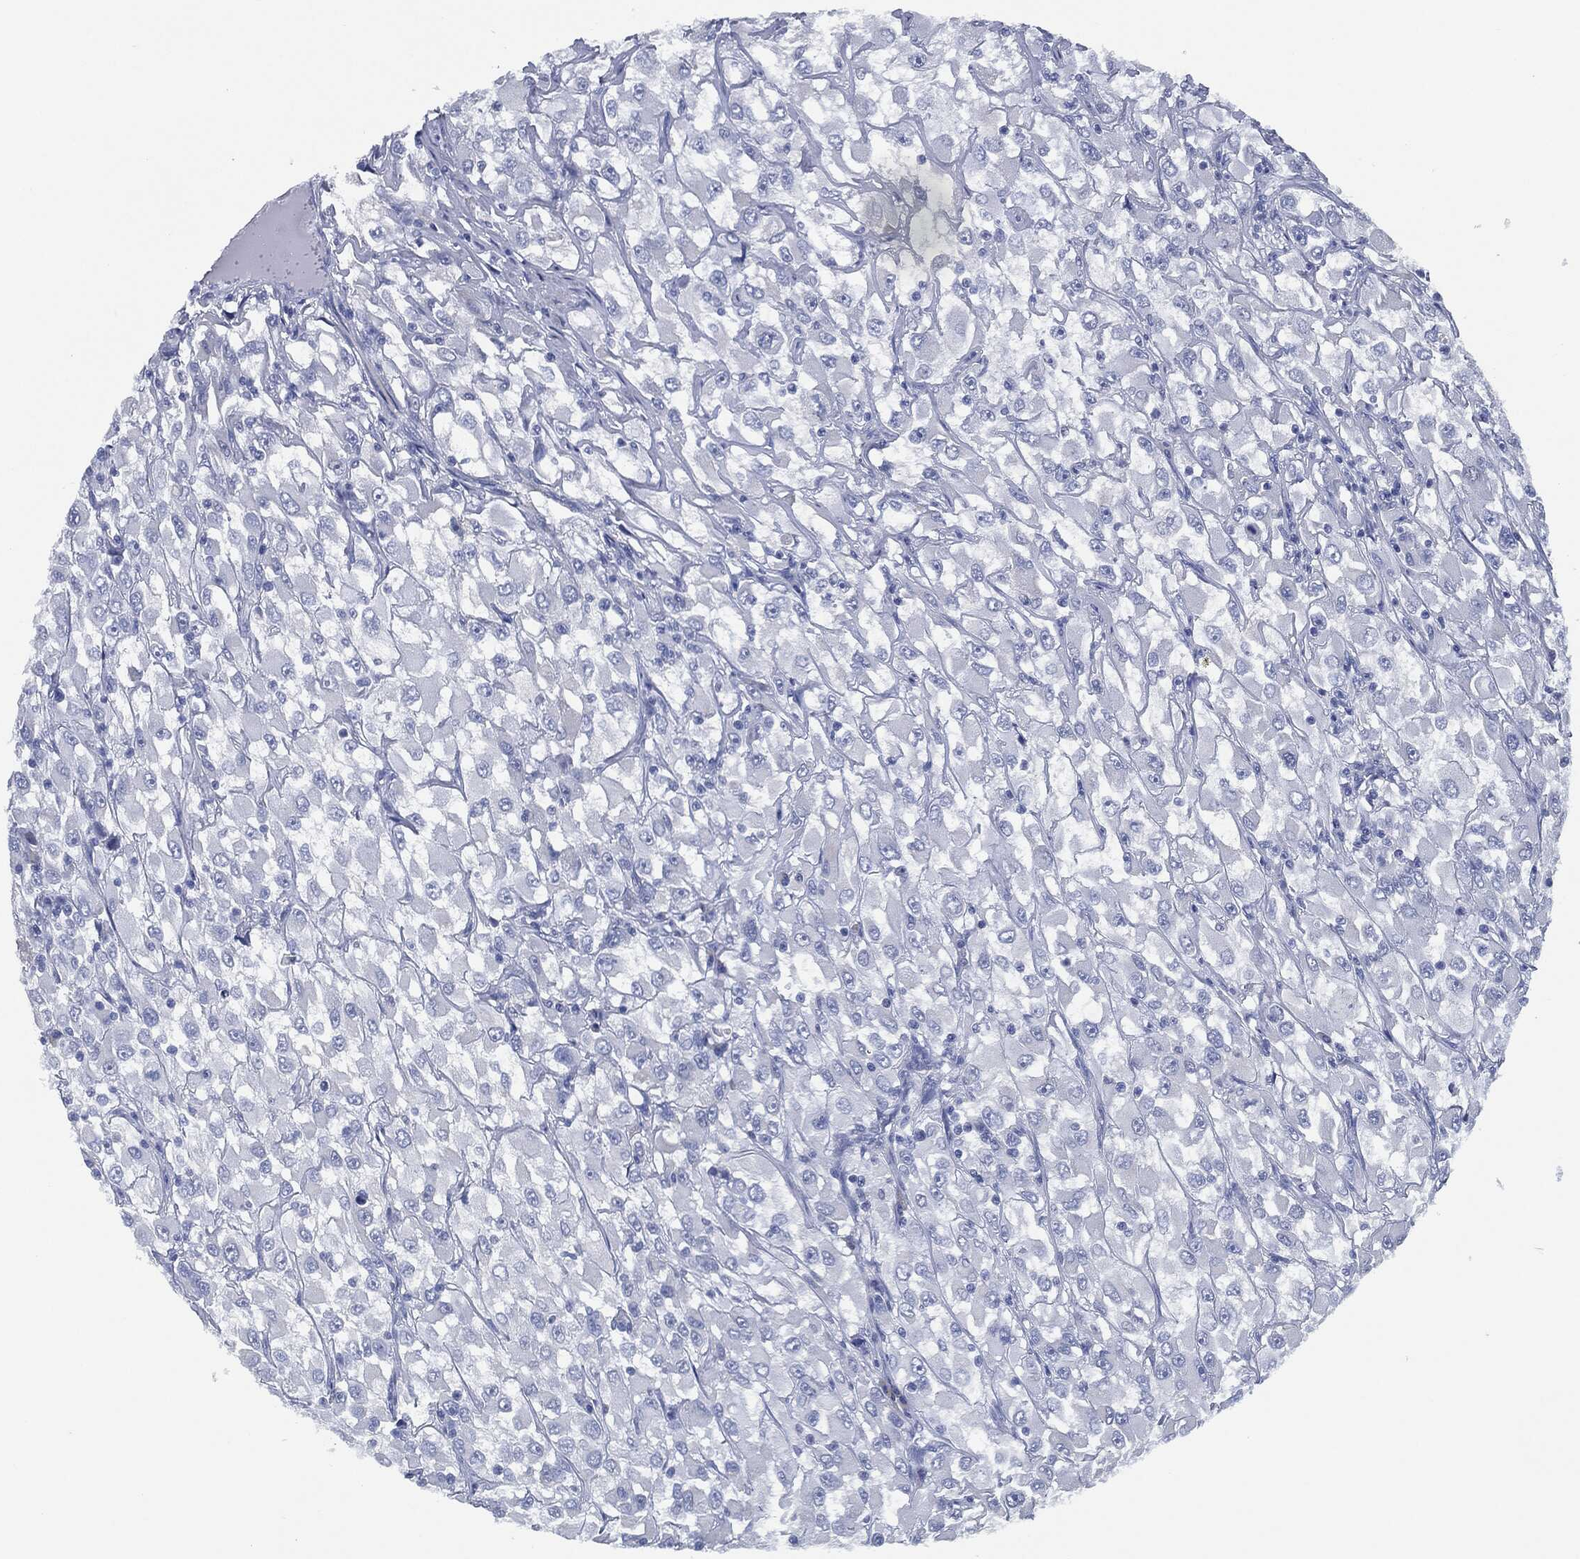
{"staining": {"intensity": "negative", "quantity": "none", "location": "none"}, "tissue": "renal cancer", "cell_type": "Tumor cells", "image_type": "cancer", "snomed": [{"axis": "morphology", "description": "Adenocarcinoma, NOS"}, {"axis": "topography", "description": "Kidney"}], "caption": "This is a image of IHC staining of adenocarcinoma (renal), which shows no expression in tumor cells. The staining is performed using DAB brown chromogen with nuclei counter-stained in using hematoxylin.", "gene": "IL2RG", "patient": {"sex": "female", "age": 52}}